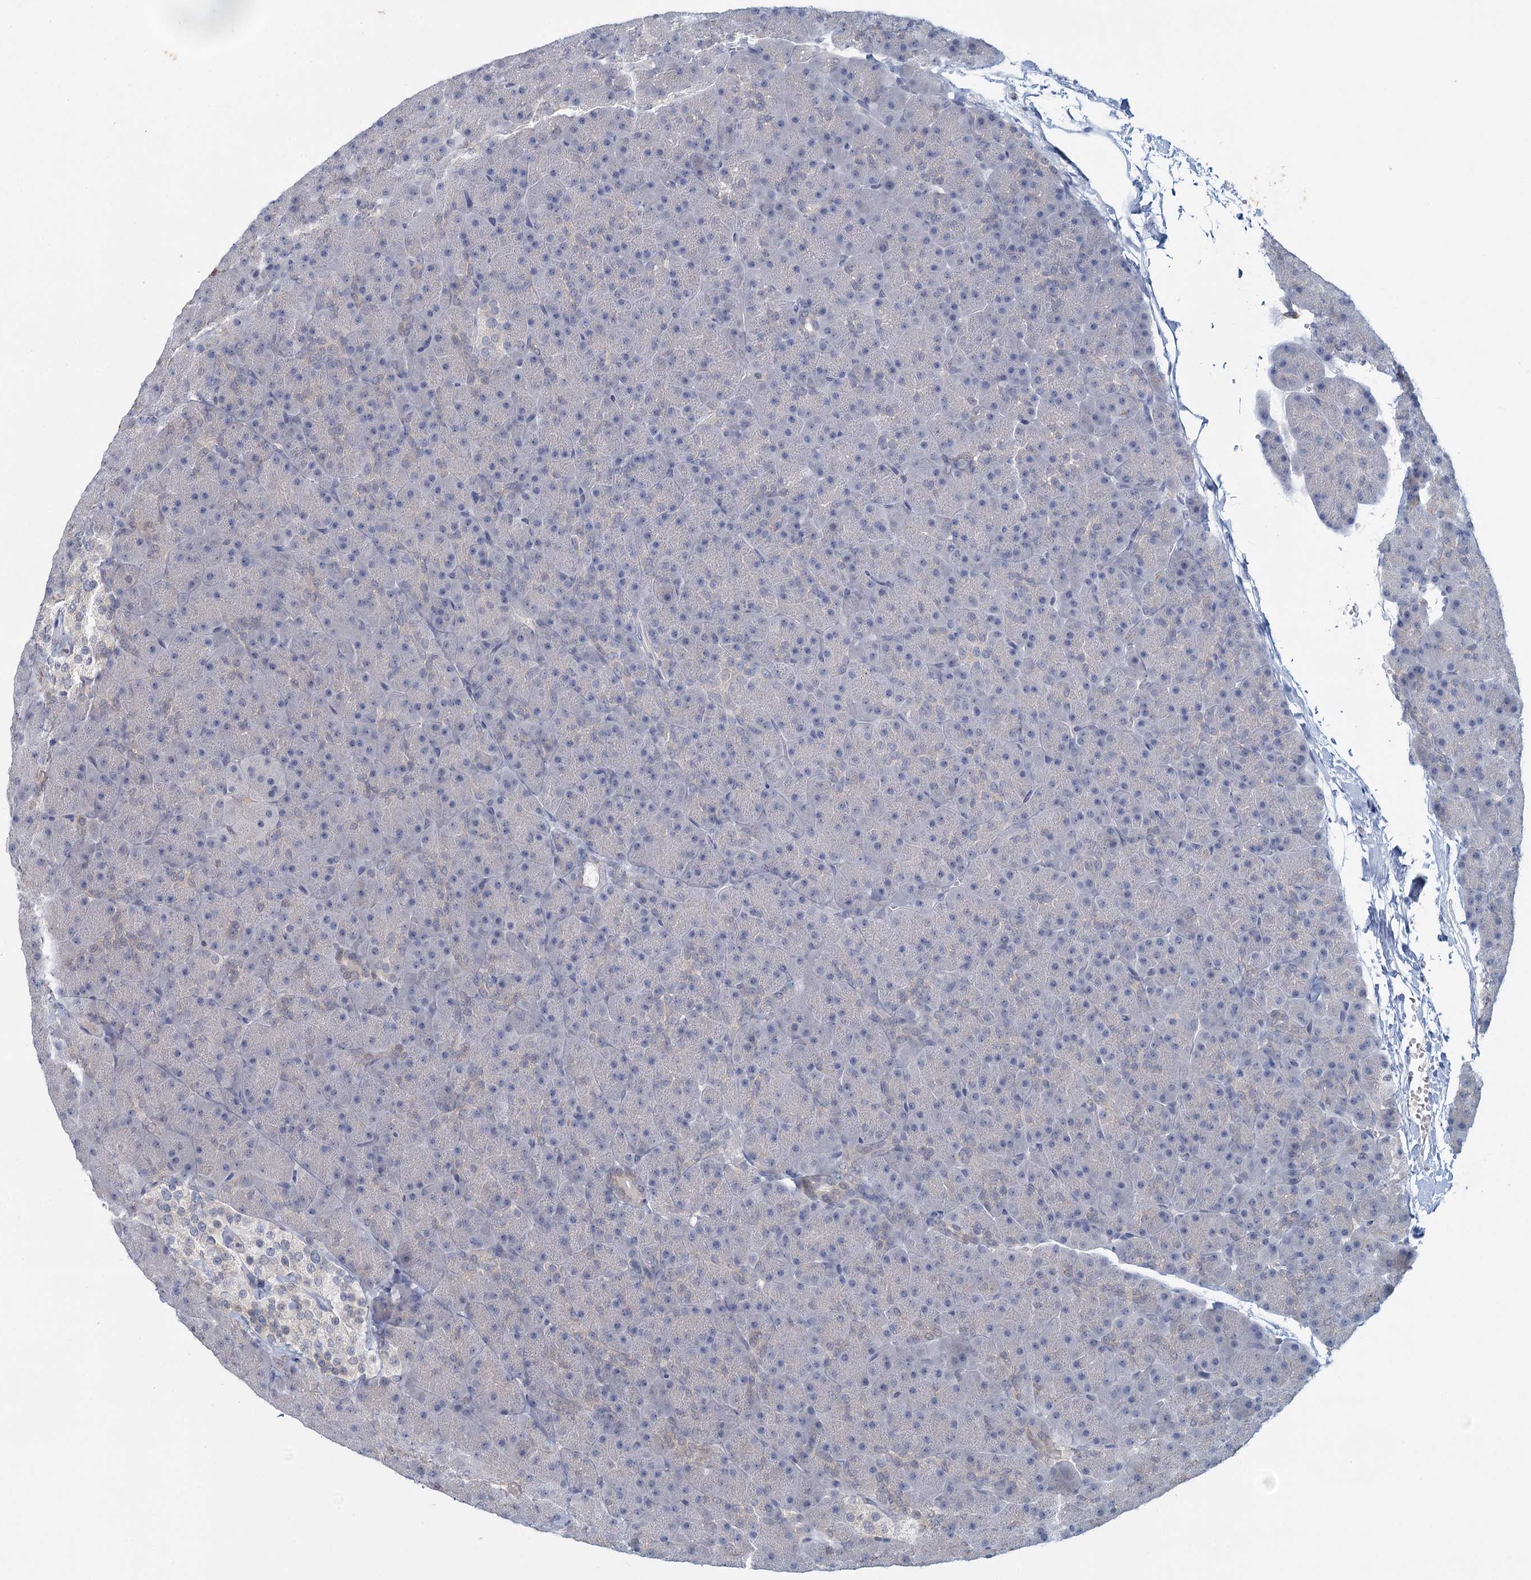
{"staining": {"intensity": "negative", "quantity": "none", "location": "none"}, "tissue": "pancreas", "cell_type": "Exocrine glandular cells", "image_type": "normal", "snomed": [{"axis": "morphology", "description": "Normal tissue, NOS"}, {"axis": "topography", "description": "Pancreas"}], "caption": "Exocrine glandular cells show no significant staining in unremarkable pancreas. (DAB IHC visualized using brightfield microscopy, high magnification).", "gene": "MYO7B", "patient": {"sex": "male", "age": 36}}